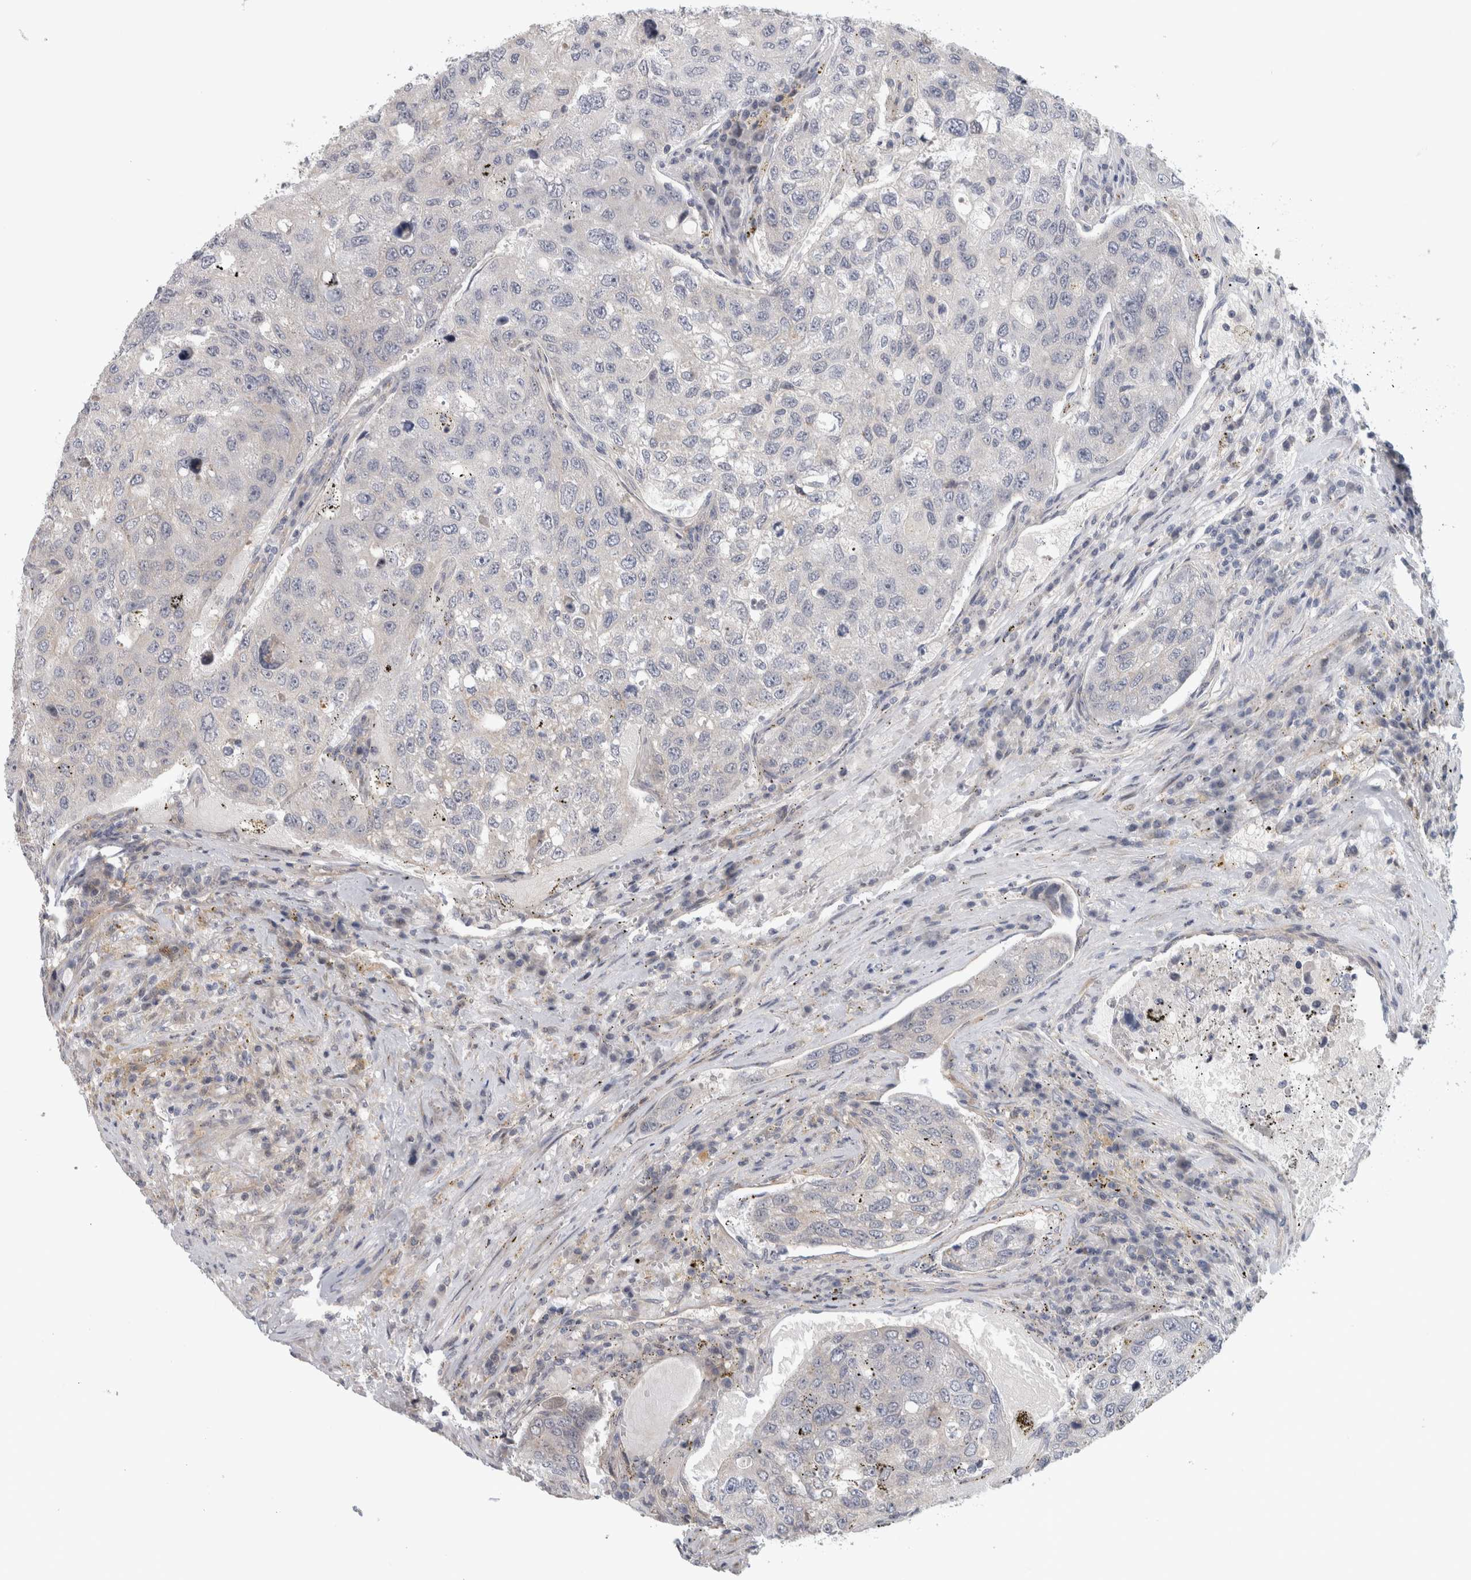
{"staining": {"intensity": "negative", "quantity": "none", "location": "none"}, "tissue": "urothelial cancer", "cell_type": "Tumor cells", "image_type": "cancer", "snomed": [{"axis": "morphology", "description": "Urothelial carcinoma, High grade"}, {"axis": "topography", "description": "Lymph node"}, {"axis": "topography", "description": "Urinary bladder"}], "caption": "A micrograph of urothelial carcinoma (high-grade) stained for a protein displays no brown staining in tumor cells.", "gene": "ZNF804B", "patient": {"sex": "male", "age": 51}}